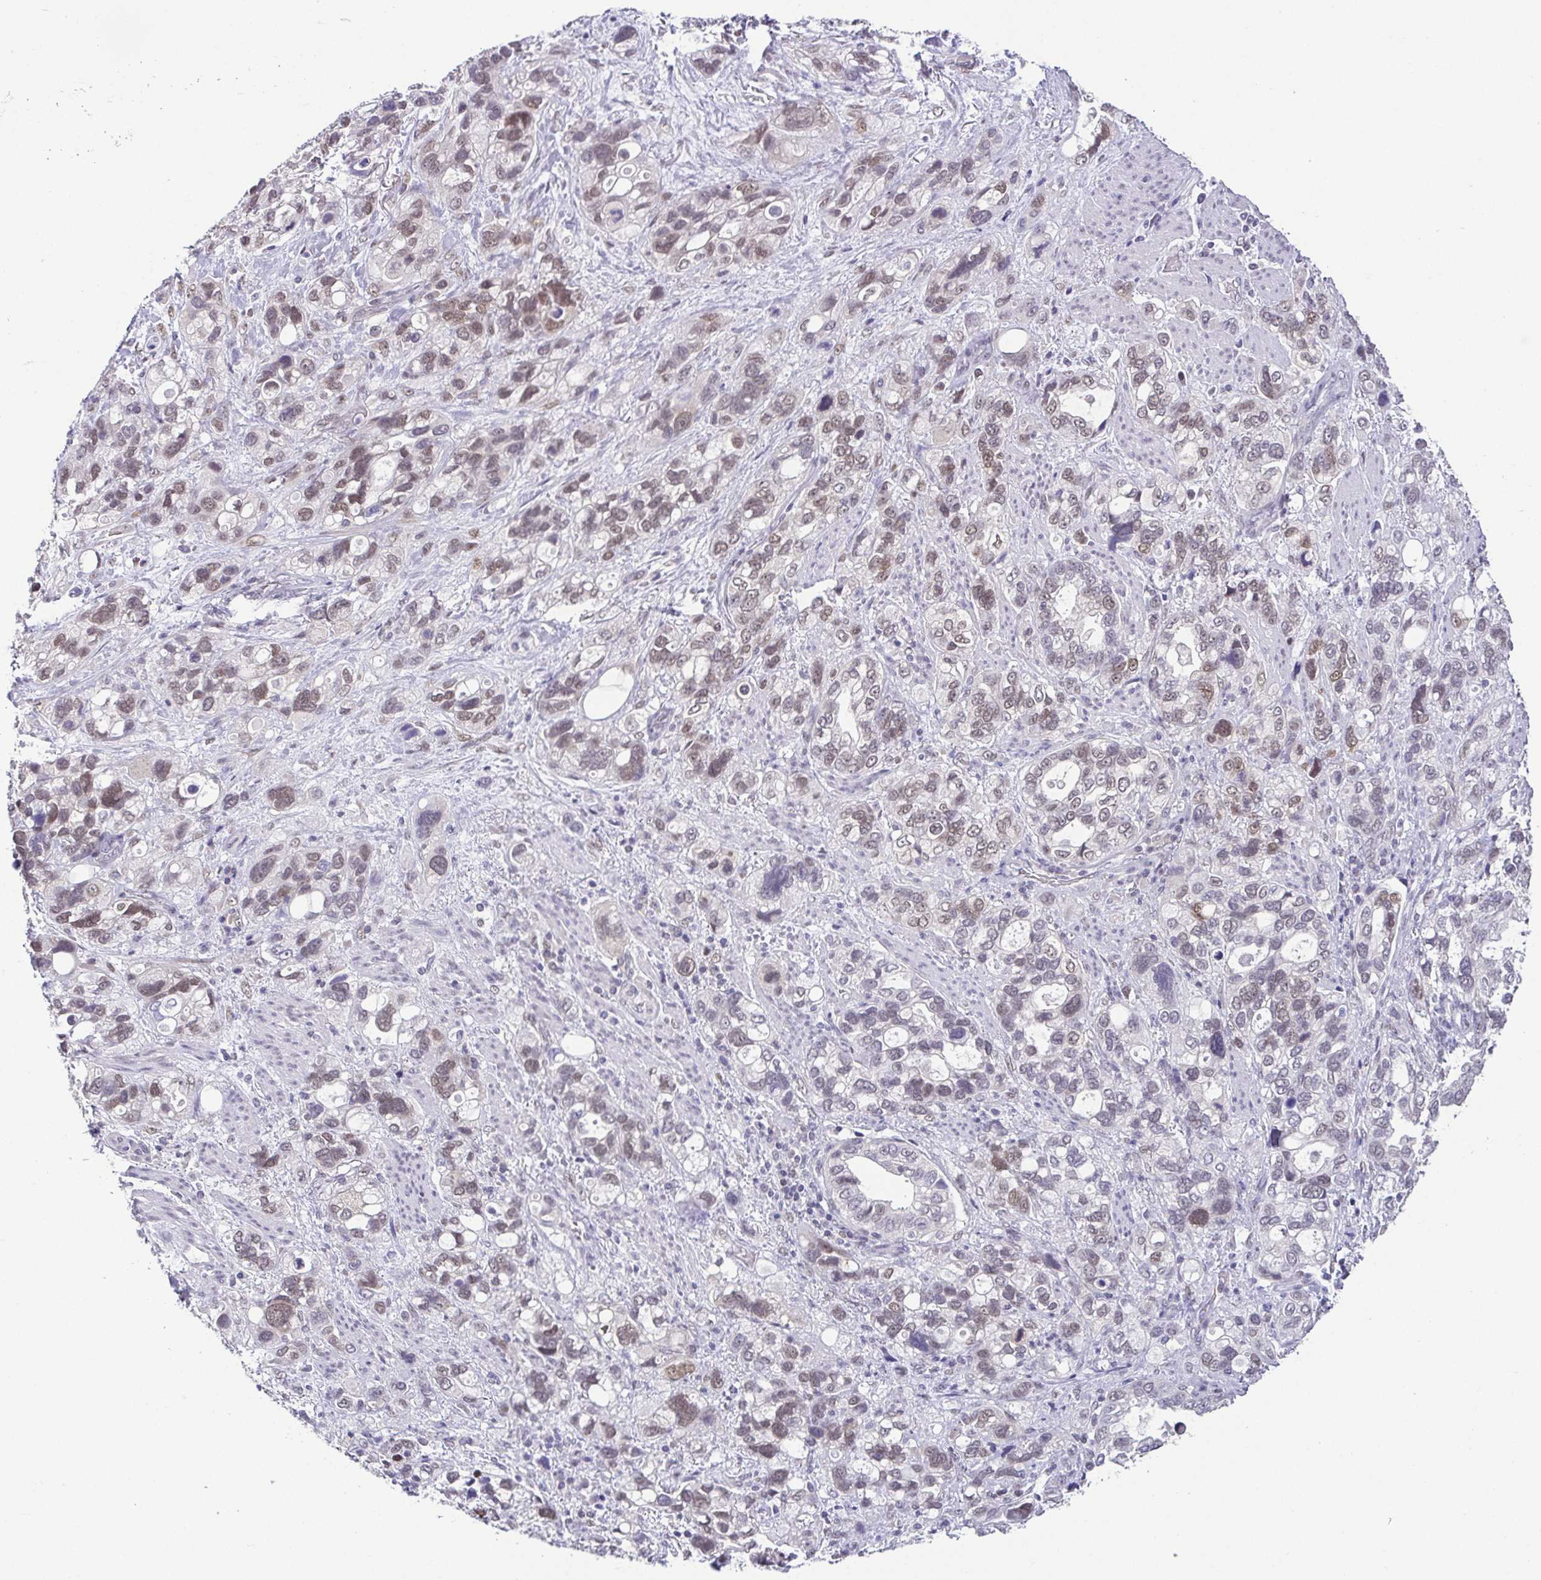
{"staining": {"intensity": "weak", "quantity": "25%-75%", "location": "nuclear"}, "tissue": "stomach cancer", "cell_type": "Tumor cells", "image_type": "cancer", "snomed": [{"axis": "morphology", "description": "Adenocarcinoma, NOS"}, {"axis": "topography", "description": "Stomach, upper"}], "caption": "Immunohistochemistry of stomach adenocarcinoma exhibits low levels of weak nuclear positivity in about 25%-75% of tumor cells.", "gene": "RBM3", "patient": {"sex": "female", "age": 81}}